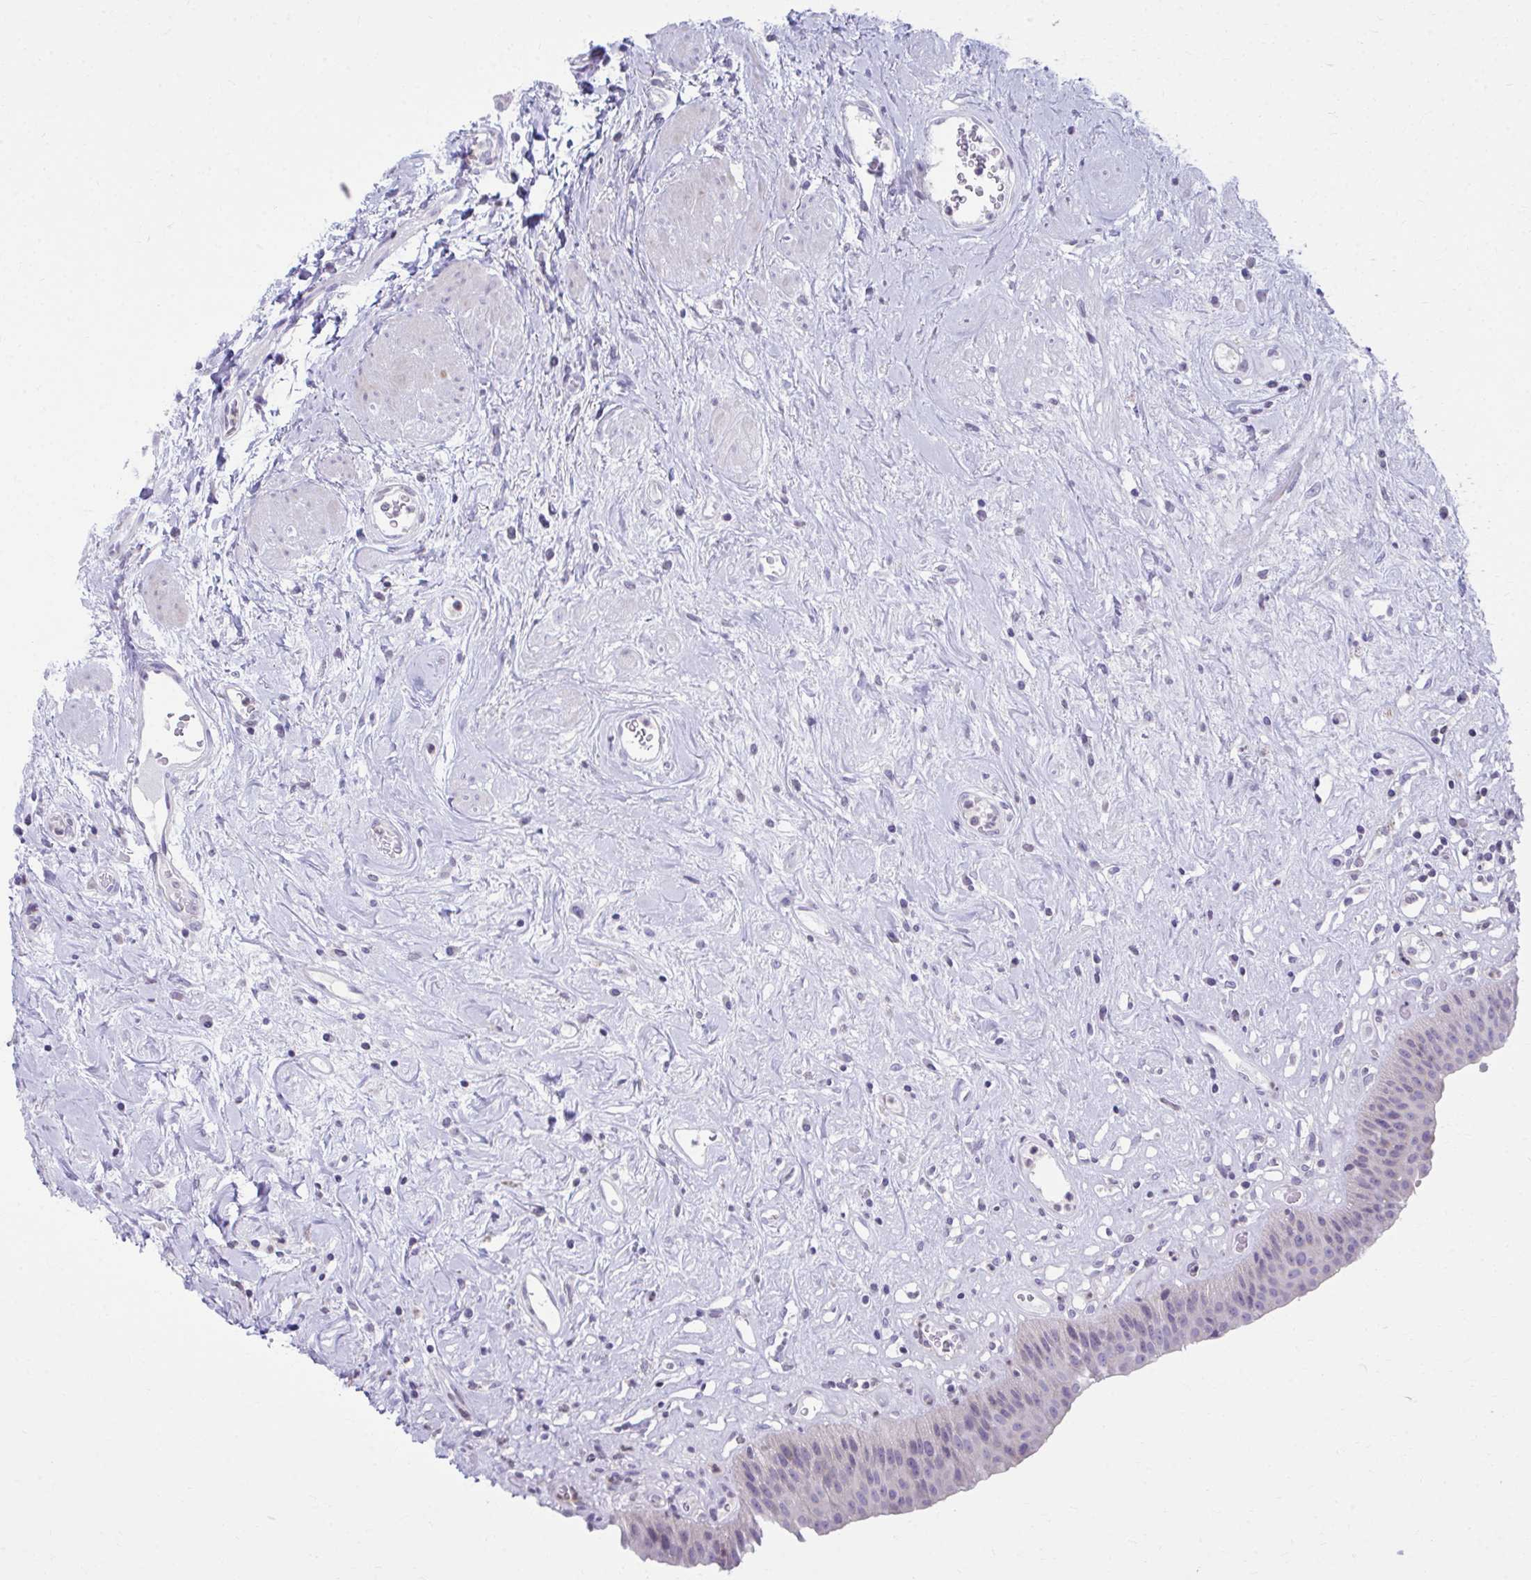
{"staining": {"intensity": "negative", "quantity": "none", "location": "none"}, "tissue": "urinary bladder", "cell_type": "Urothelial cells", "image_type": "normal", "snomed": [{"axis": "morphology", "description": "Normal tissue, NOS"}, {"axis": "topography", "description": "Urinary bladder"}], "caption": "The histopathology image exhibits no significant positivity in urothelial cells of urinary bladder. (Stains: DAB IHC with hematoxylin counter stain, Microscopy: brightfield microscopy at high magnification).", "gene": "OR7A5", "patient": {"sex": "female", "age": 56}}